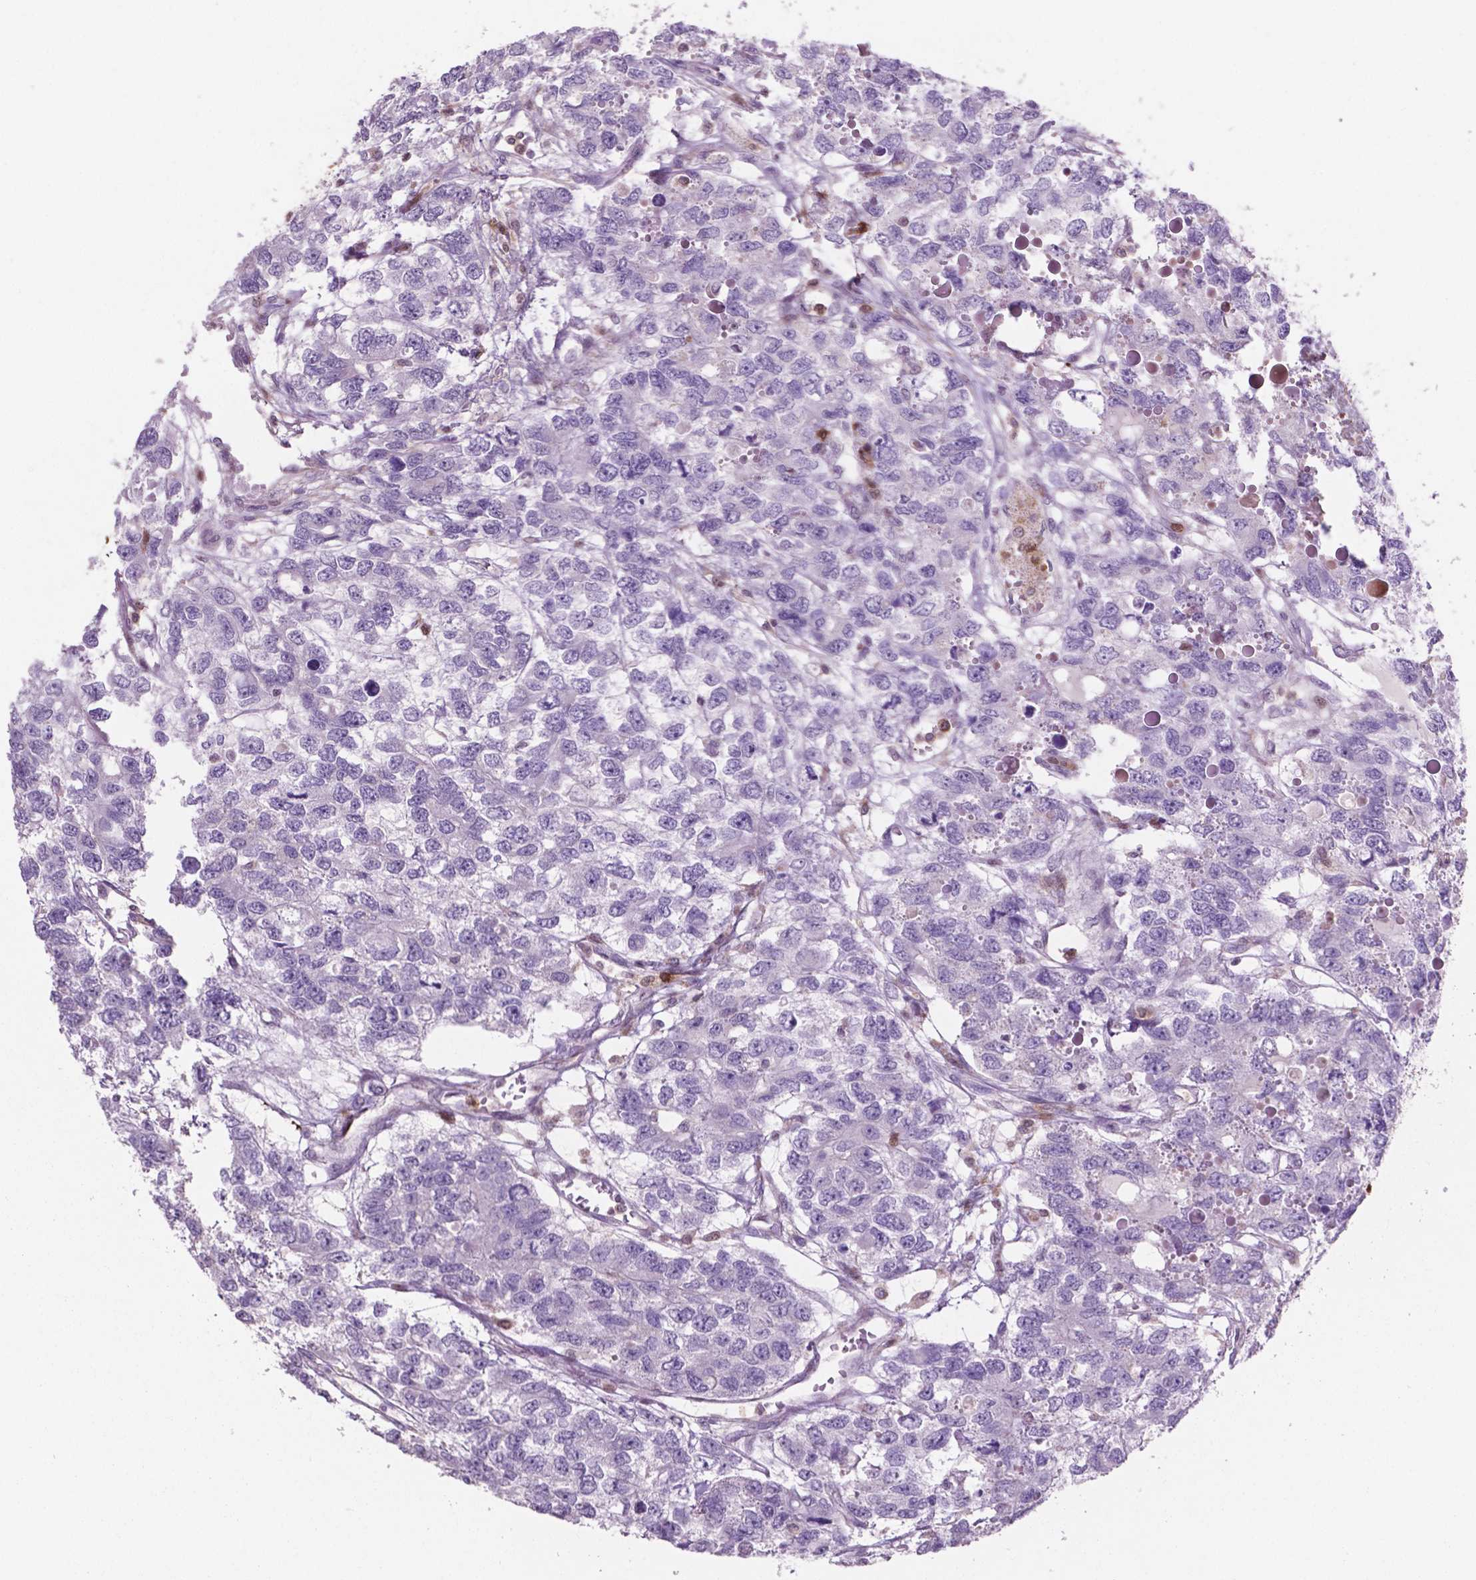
{"staining": {"intensity": "negative", "quantity": "none", "location": "none"}, "tissue": "testis cancer", "cell_type": "Tumor cells", "image_type": "cancer", "snomed": [{"axis": "morphology", "description": "Seminoma, NOS"}, {"axis": "topography", "description": "Testis"}], "caption": "The immunohistochemistry photomicrograph has no significant expression in tumor cells of testis cancer tissue.", "gene": "LDHA", "patient": {"sex": "male", "age": 52}}